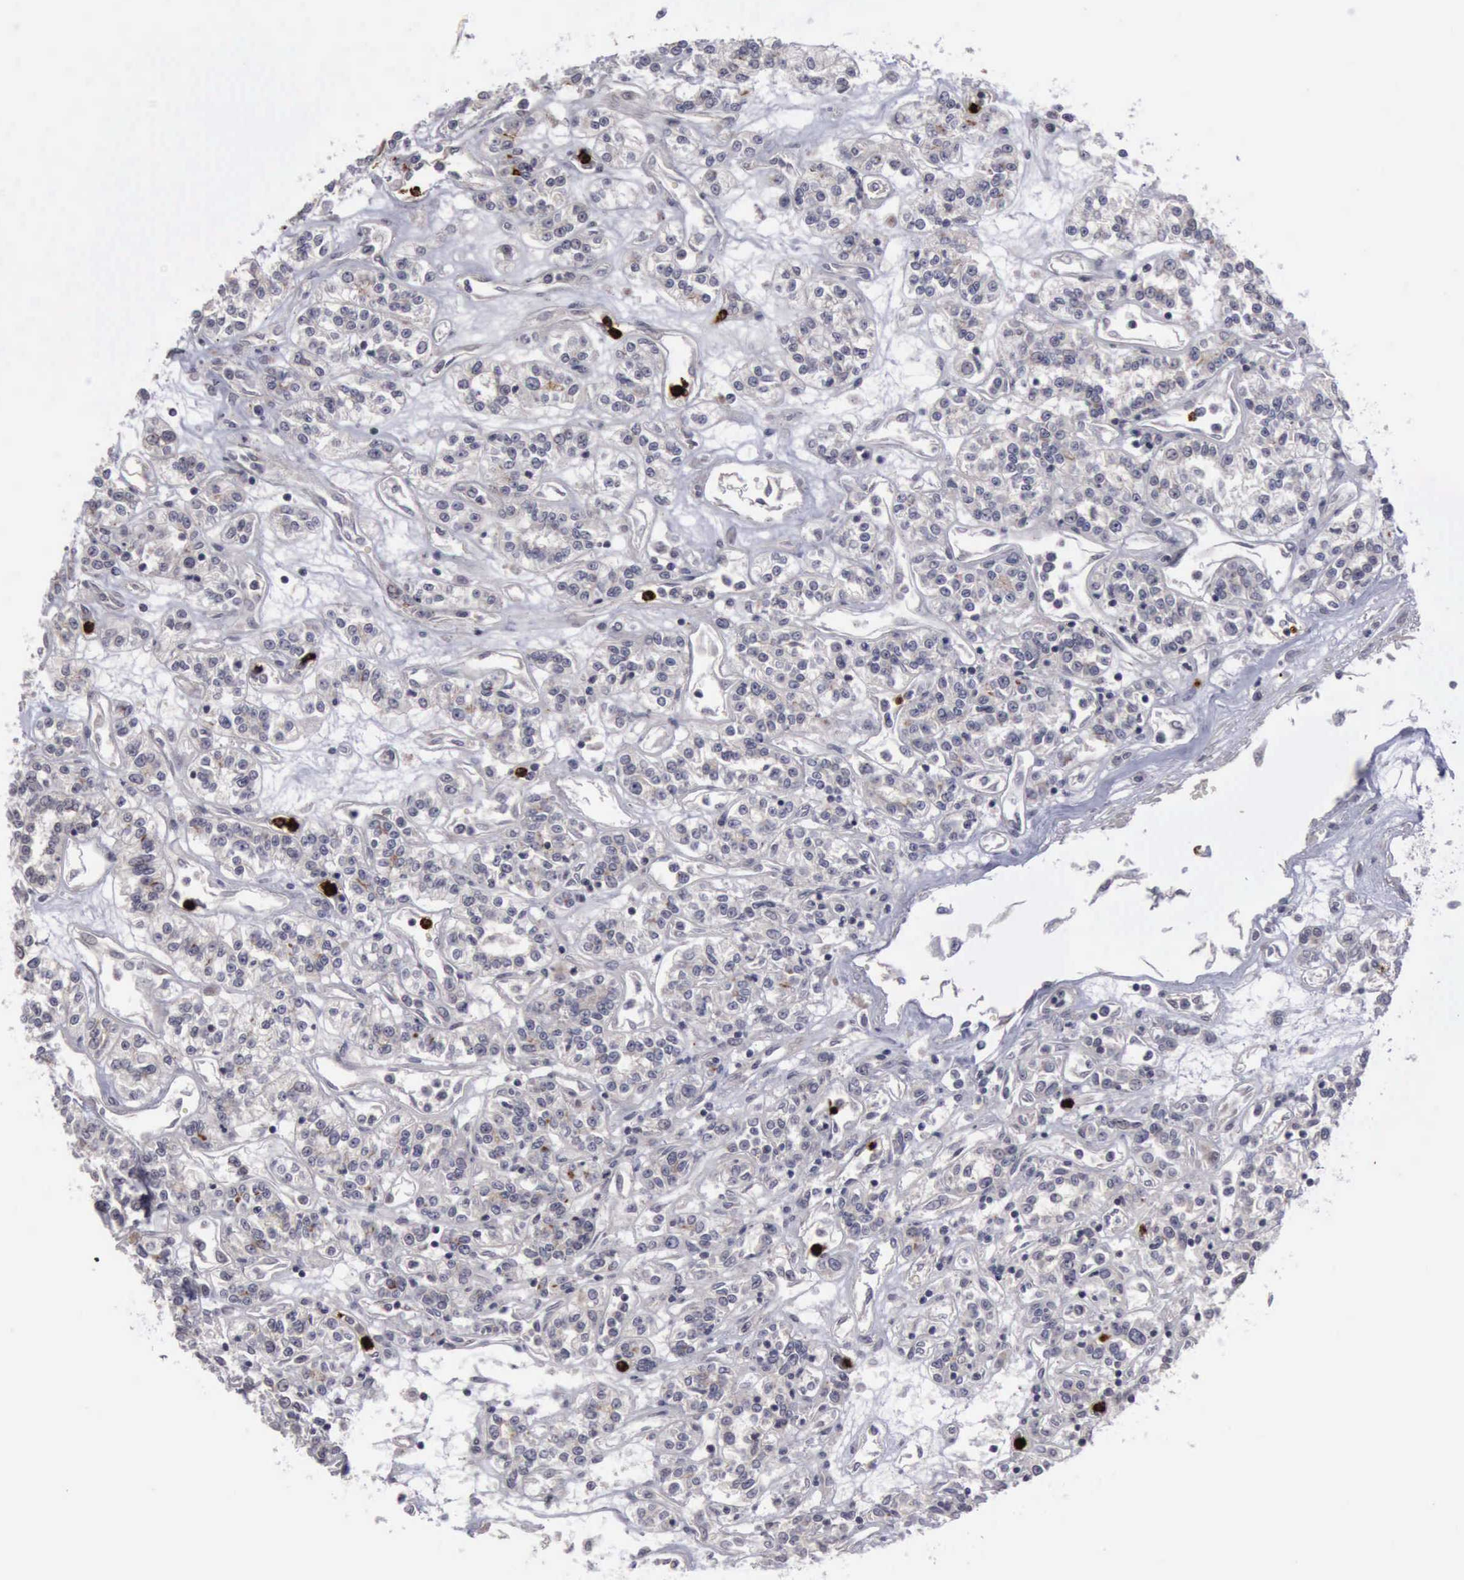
{"staining": {"intensity": "negative", "quantity": "none", "location": "none"}, "tissue": "renal cancer", "cell_type": "Tumor cells", "image_type": "cancer", "snomed": [{"axis": "morphology", "description": "Adenocarcinoma, NOS"}, {"axis": "topography", "description": "Kidney"}], "caption": "Tumor cells are negative for brown protein staining in renal cancer (adenocarcinoma).", "gene": "MMP9", "patient": {"sex": "female", "age": 76}}